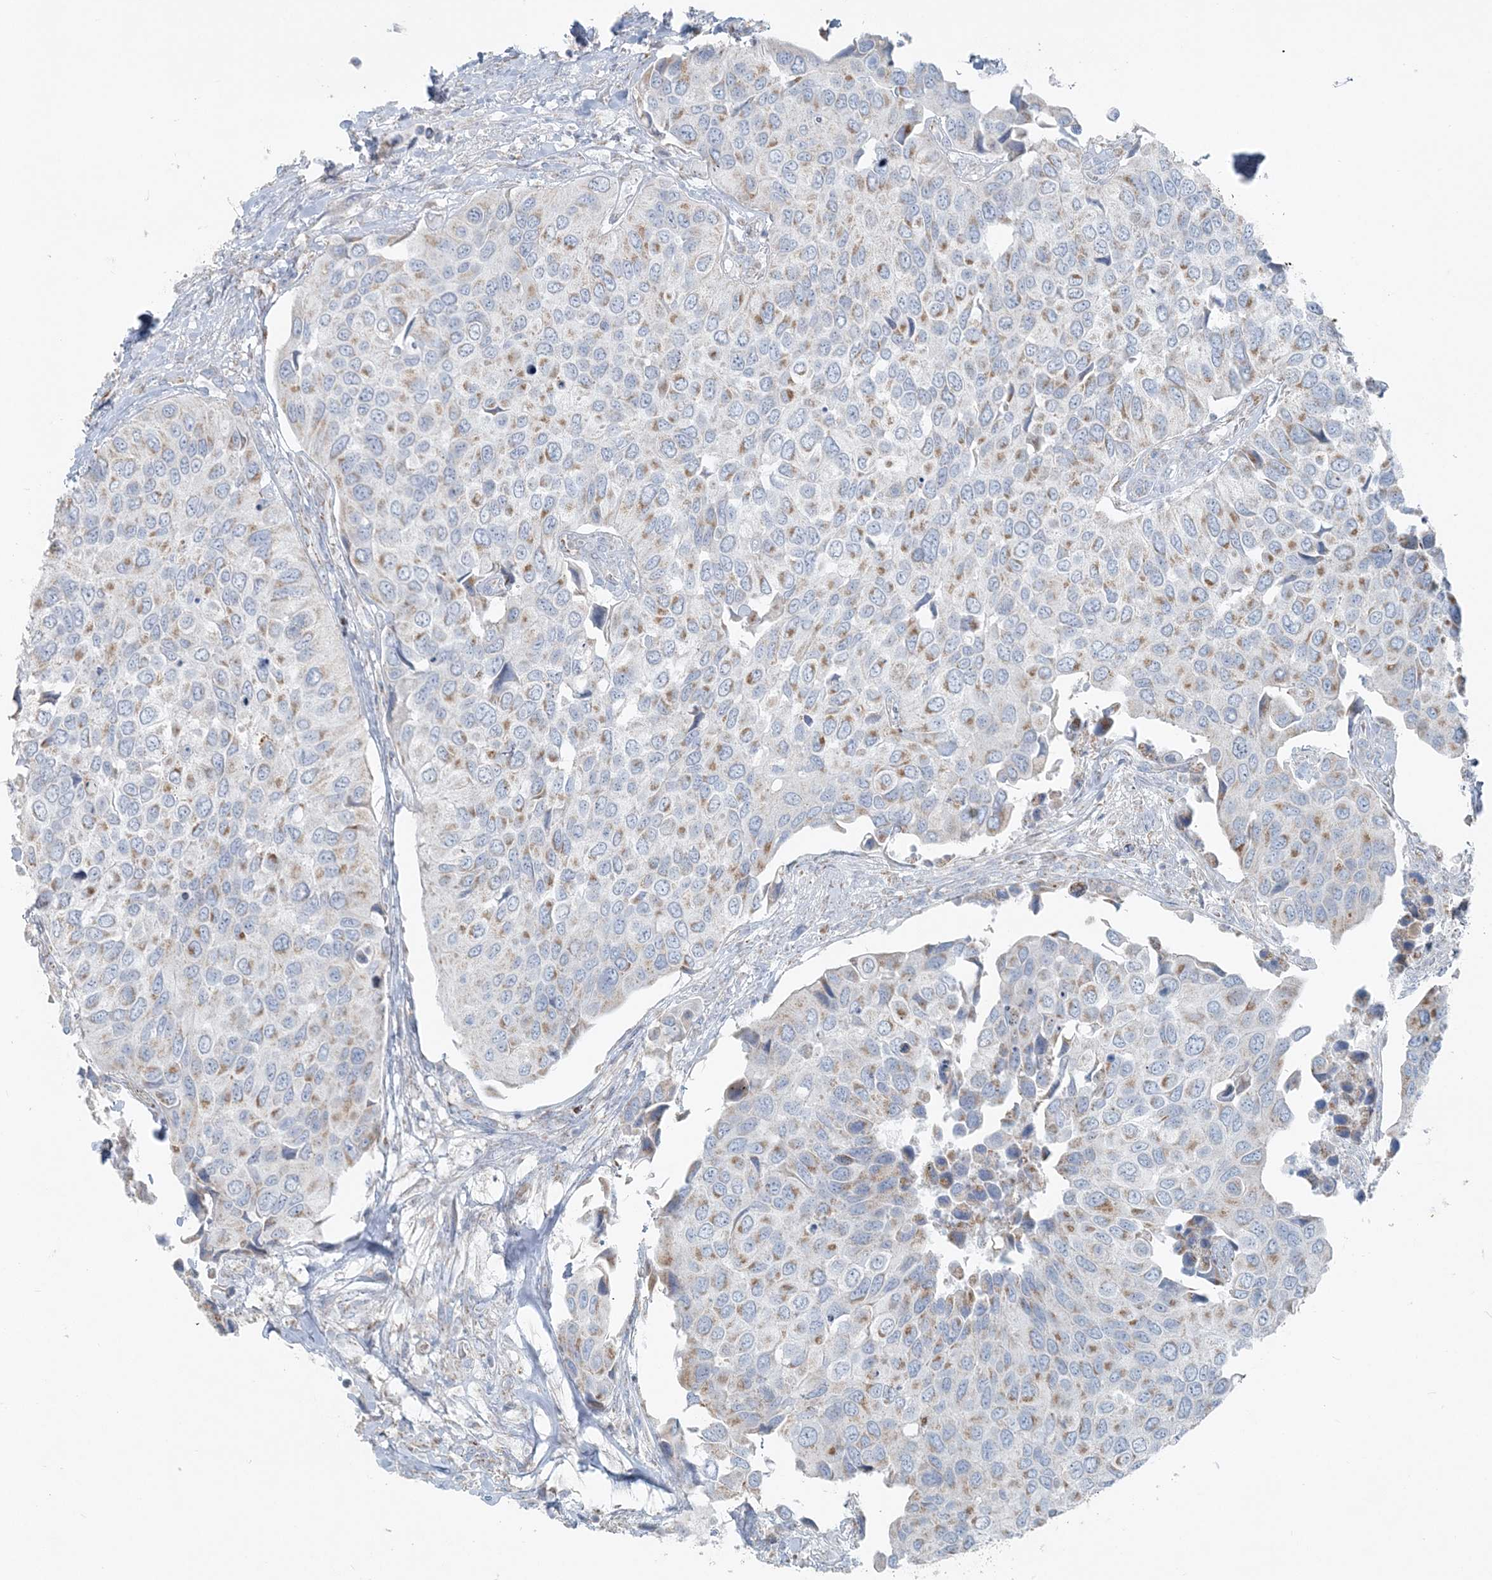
{"staining": {"intensity": "moderate", "quantity": "25%-75%", "location": "cytoplasmic/membranous"}, "tissue": "urothelial cancer", "cell_type": "Tumor cells", "image_type": "cancer", "snomed": [{"axis": "morphology", "description": "Urothelial carcinoma, High grade"}, {"axis": "topography", "description": "Urinary bladder"}], "caption": "Protein analysis of urothelial cancer tissue exhibits moderate cytoplasmic/membranous positivity in approximately 25%-75% of tumor cells. The staining is performed using DAB brown chromogen to label protein expression. The nuclei are counter-stained blue using hematoxylin.", "gene": "PCCB", "patient": {"sex": "male", "age": 74}}